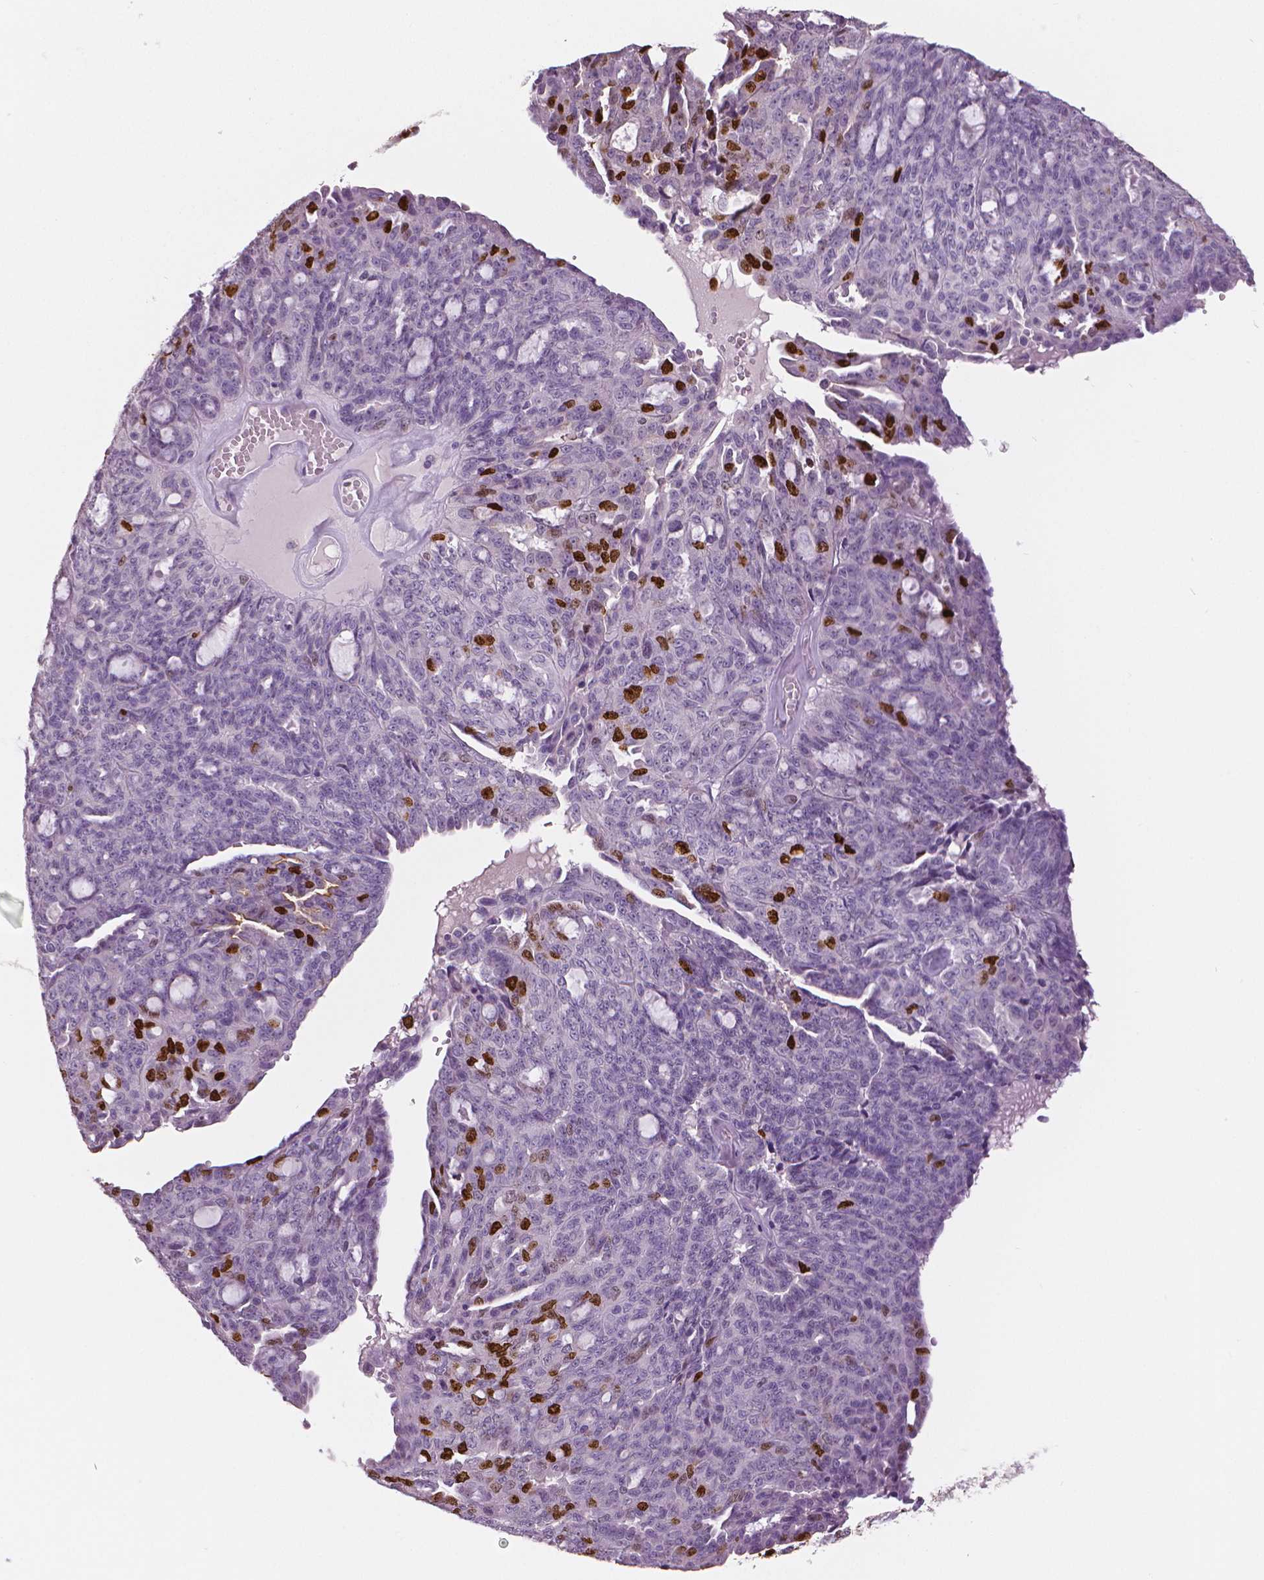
{"staining": {"intensity": "strong", "quantity": "<25%", "location": "nuclear"}, "tissue": "ovarian cancer", "cell_type": "Tumor cells", "image_type": "cancer", "snomed": [{"axis": "morphology", "description": "Cystadenocarcinoma, serous, NOS"}, {"axis": "topography", "description": "Ovary"}], "caption": "About <25% of tumor cells in human ovarian serous cystadenocarcinoma display strong nuclear protein positivity as visualized by brown immunohistochemical staining.", "gene": "MKI67", "patient": {"sex": "female", "age": 71}}